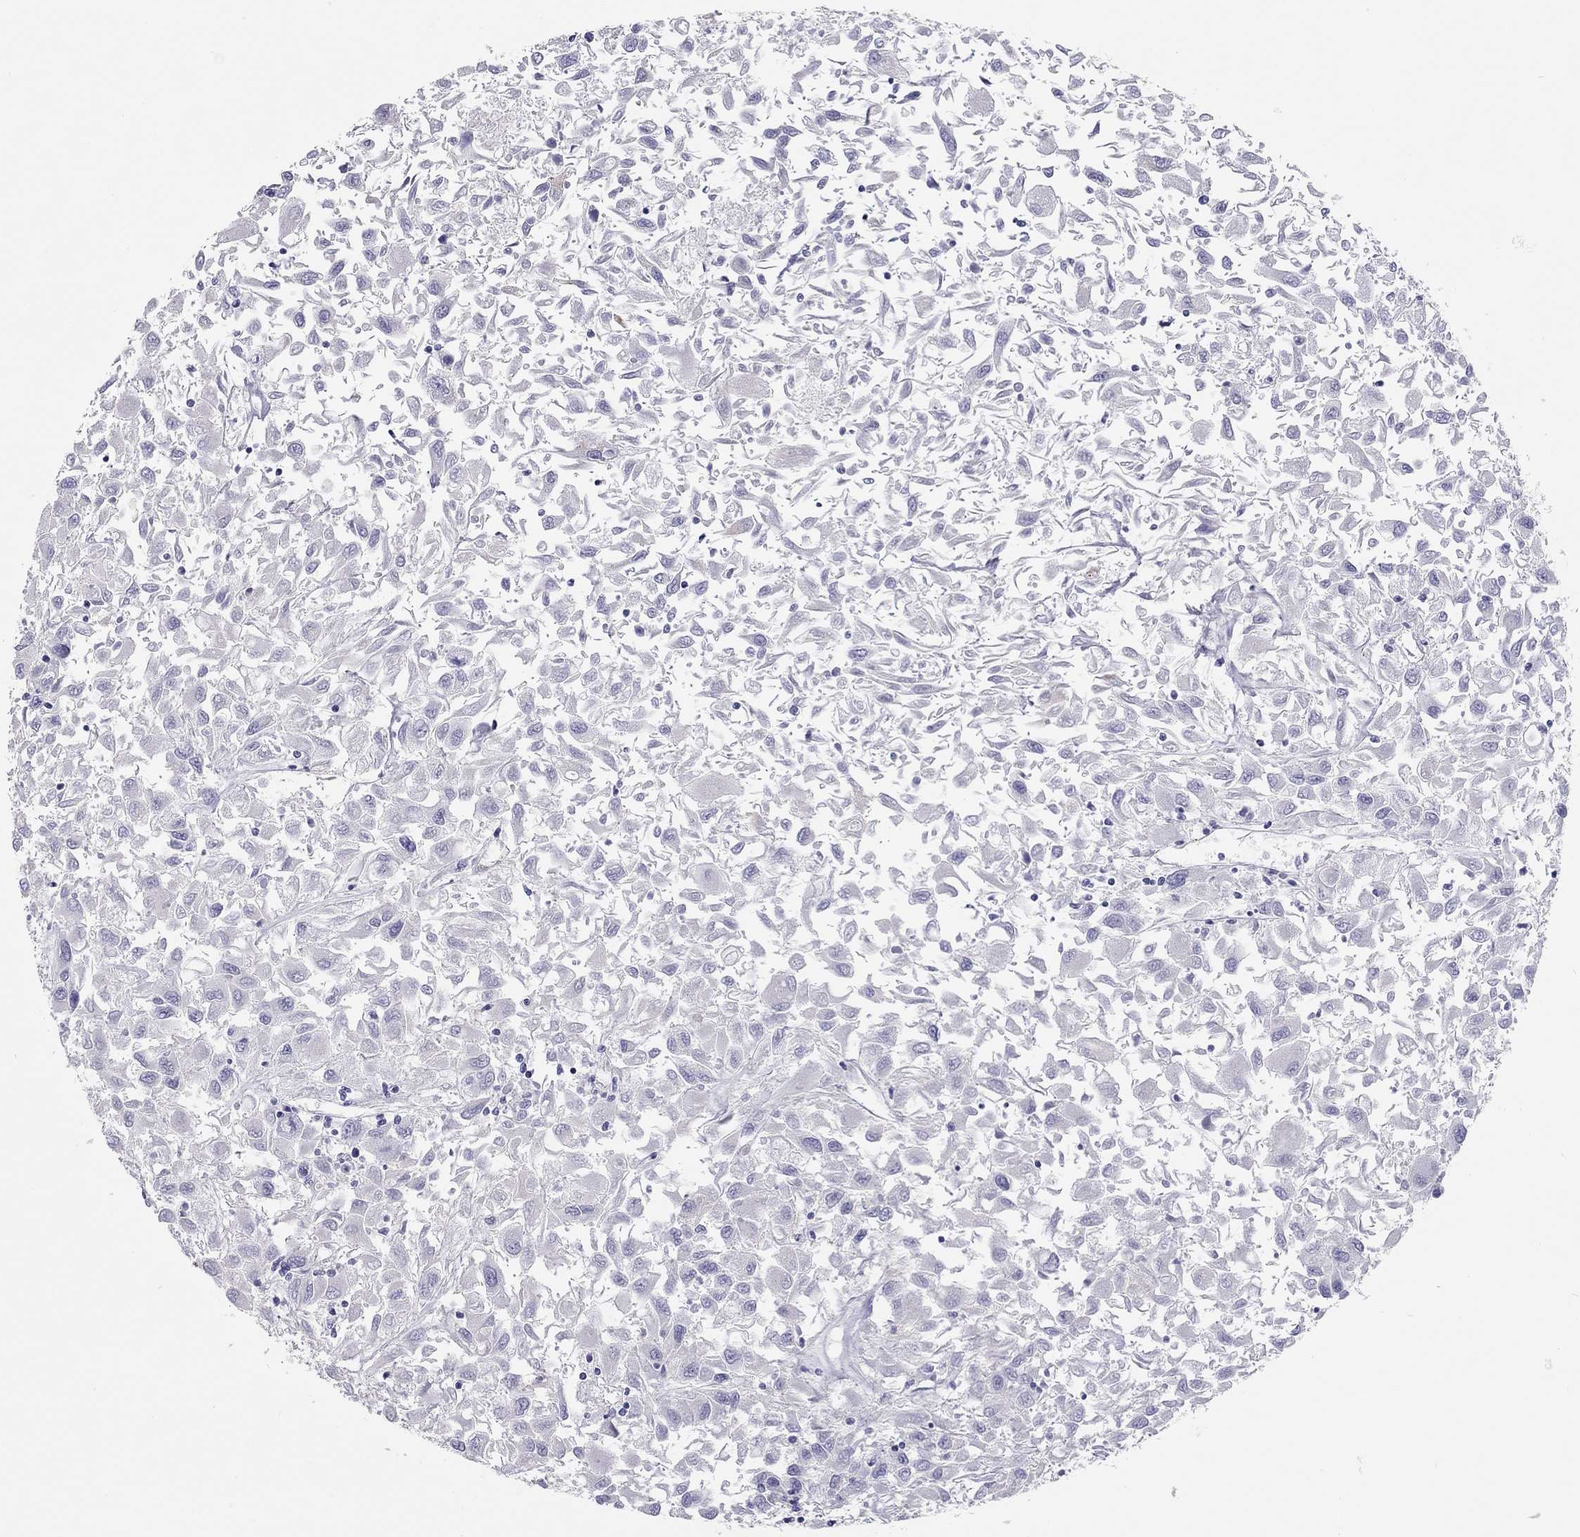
{"staining": {"intensity": "negative", "quantity": "none", "location": "none"}, "tissue": "renal cancer", "cell_type": "Tumor cells", "image_type": "cancer", "snomed": [{"axis": "morphology", "description": "Adenocarcinoma, NOS"}, {"axis": "topography", "description": "Kidney"}], "caption": "Protein analysis of renal cancer reveals no significant staining in tumor cells.", "gene": "SCARB1", "patient": {"sex": "female", "age": 76}}